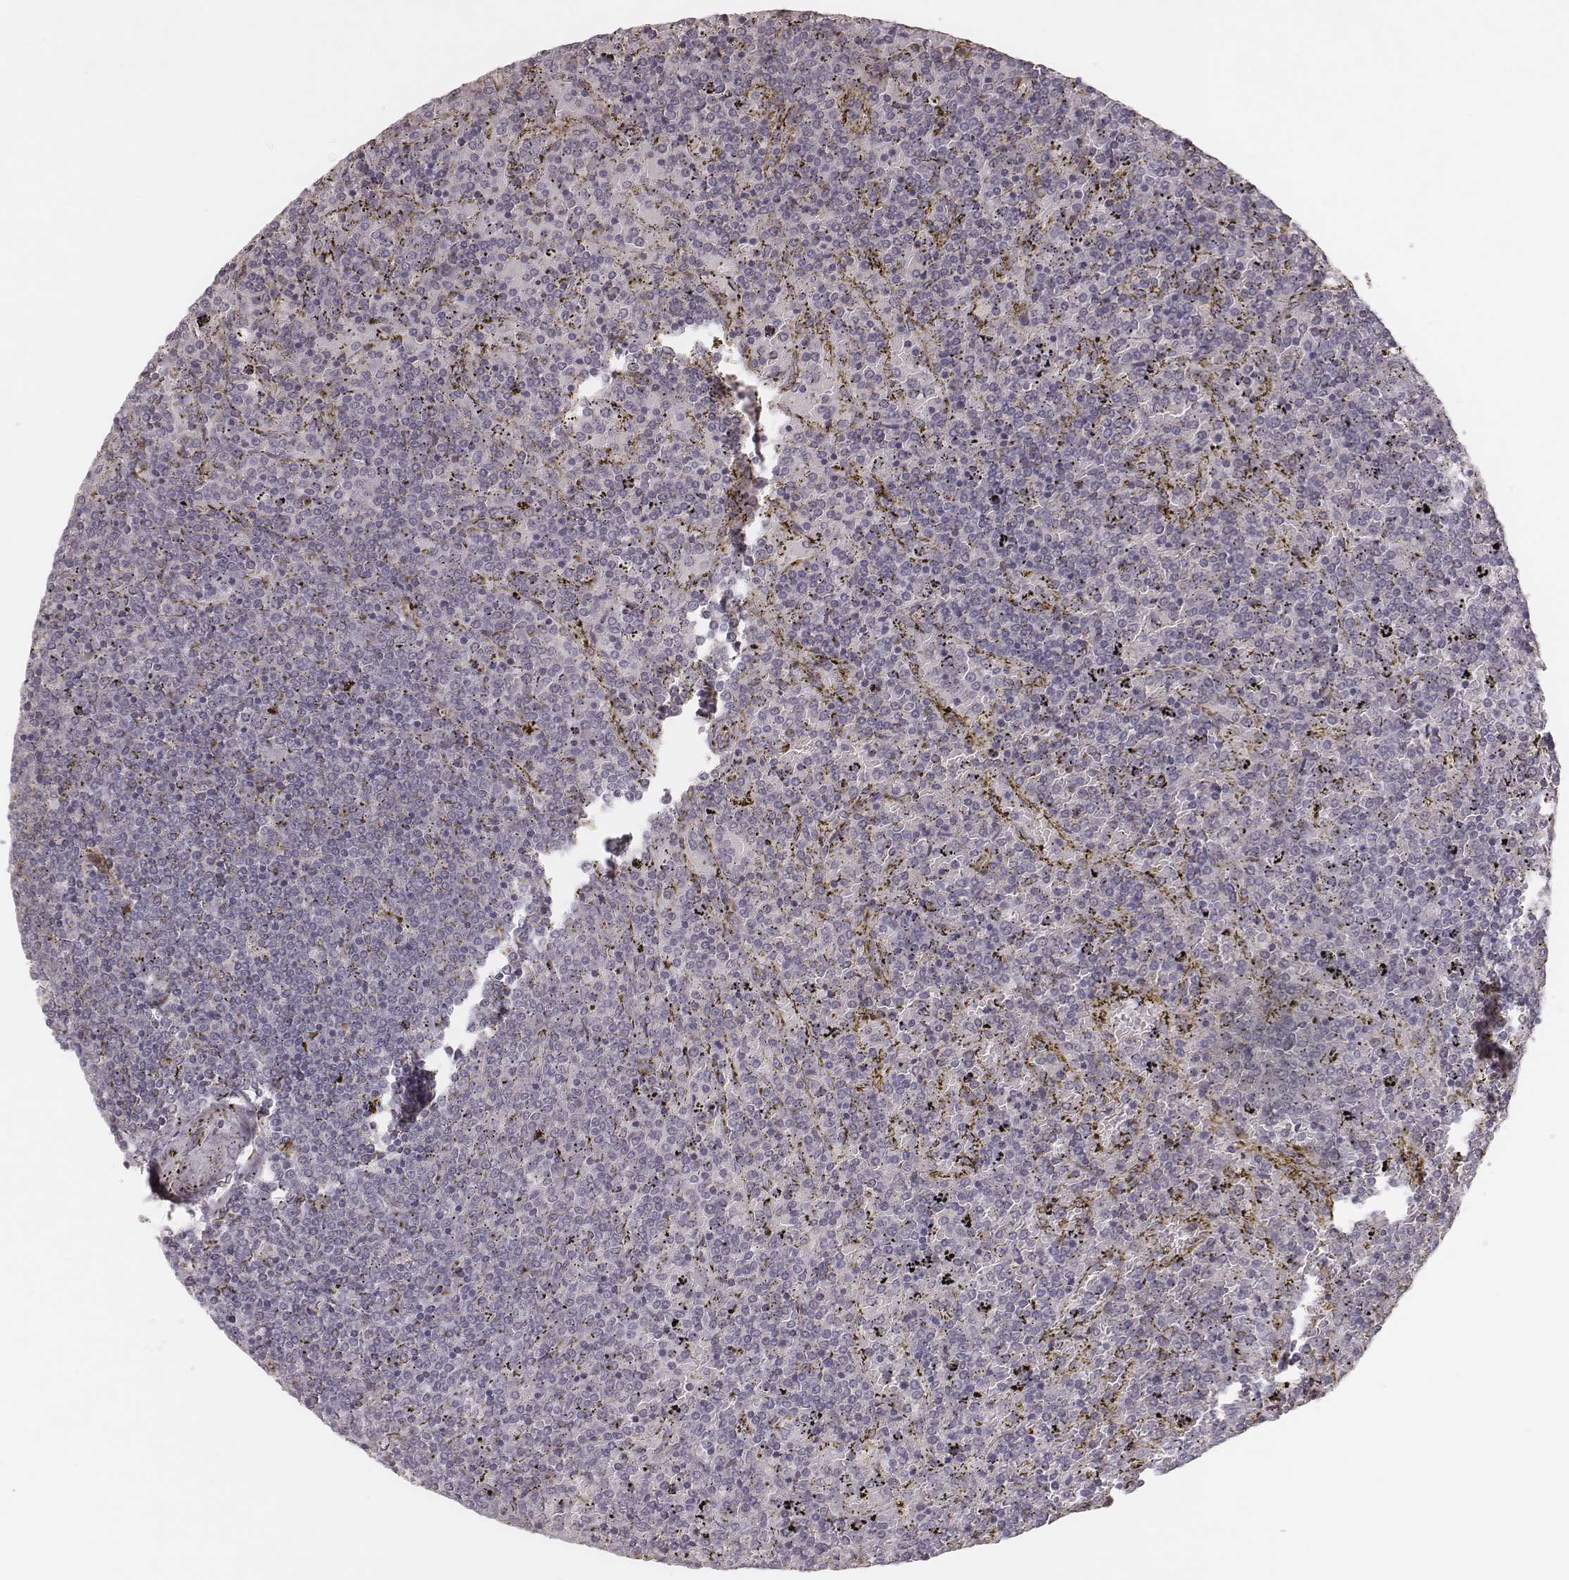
{"staining": {"intensity": "negative", "quantity": "none", "location": "none"}, "tissue": "lymphoma", "cell_type": "Tumor cells", "image_type": "cancer", "snomed": [{"axis": "morphology", "description": "Malignant lymphoma, non-Hodgkin's type, Low grade"}, {"axis": "topography", "description": "Spleen"}], "caption": "This is a image of immunohistochemistry (IHC) staining of malignant lymphoma, non-Hodgkin's type (low-grade), which shows no staining in tumor cells. (IHC, brightfield microscopy, high magnification).", "gene": "FAM13B", "patient": {"sex": "female", "age": 77}}